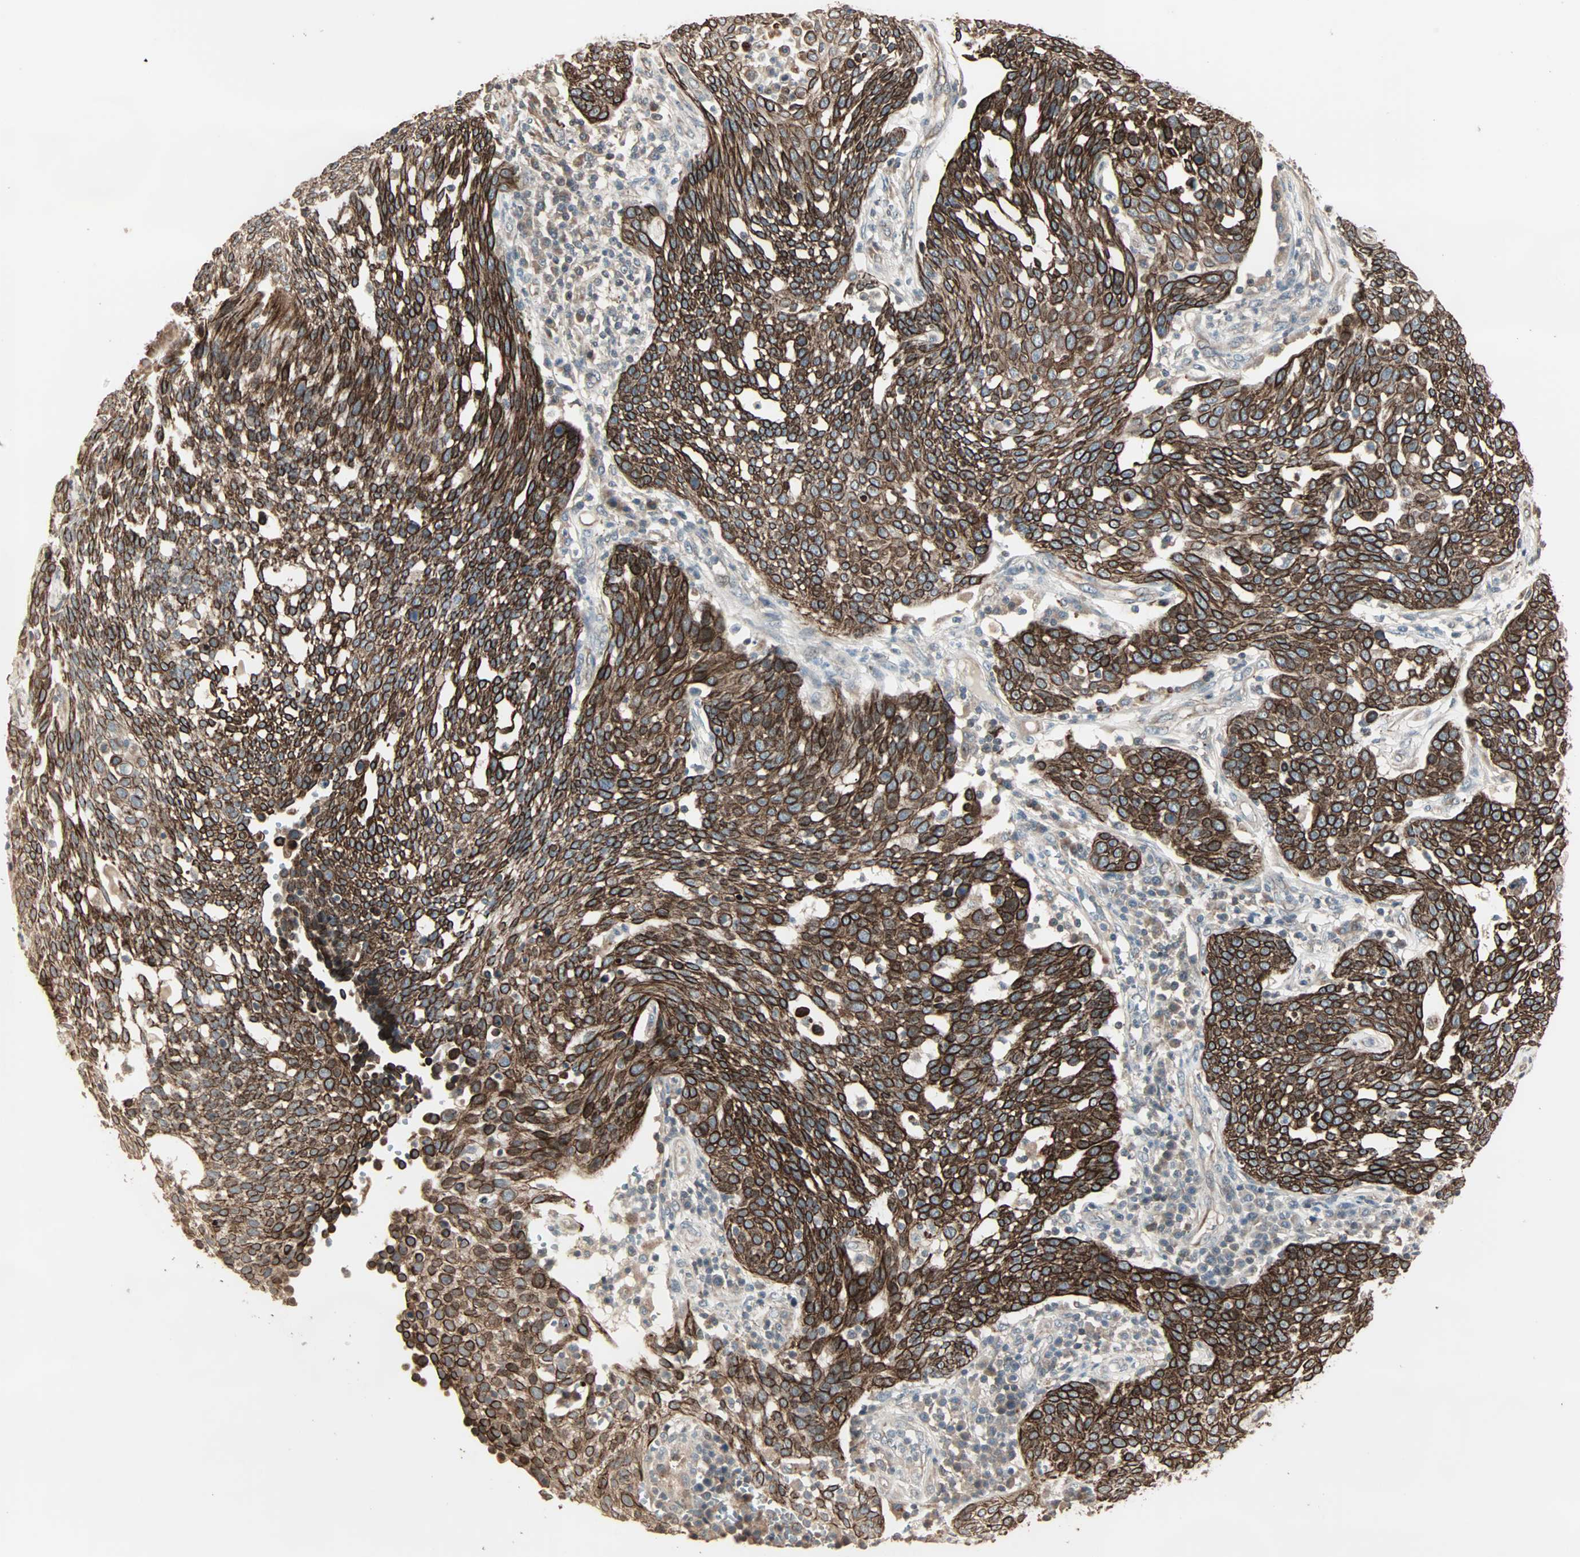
{"staining": {"intensity": "strong", "quantity": ">75%", "location": "cytoplasmic/membranous,nuclear"}, "tissue": "cervical cancer", "cell_type": "Tumor cells", "image_type": "cancer", "snomed": [{"axis": "morphology", "description": "Squamous cell carcinoma, NOS"}, {"axis": "topography", "description": "Cervix"}], "caption": "Cervical squamous cell carcinoma stained with DAB IHC reveals high levels of strong cytoplasmic/membranous and nuclear positivity in about >75% of tumor cells.", "gene": "CALCRL", "patient": {"sex": "female", "age": 34}}